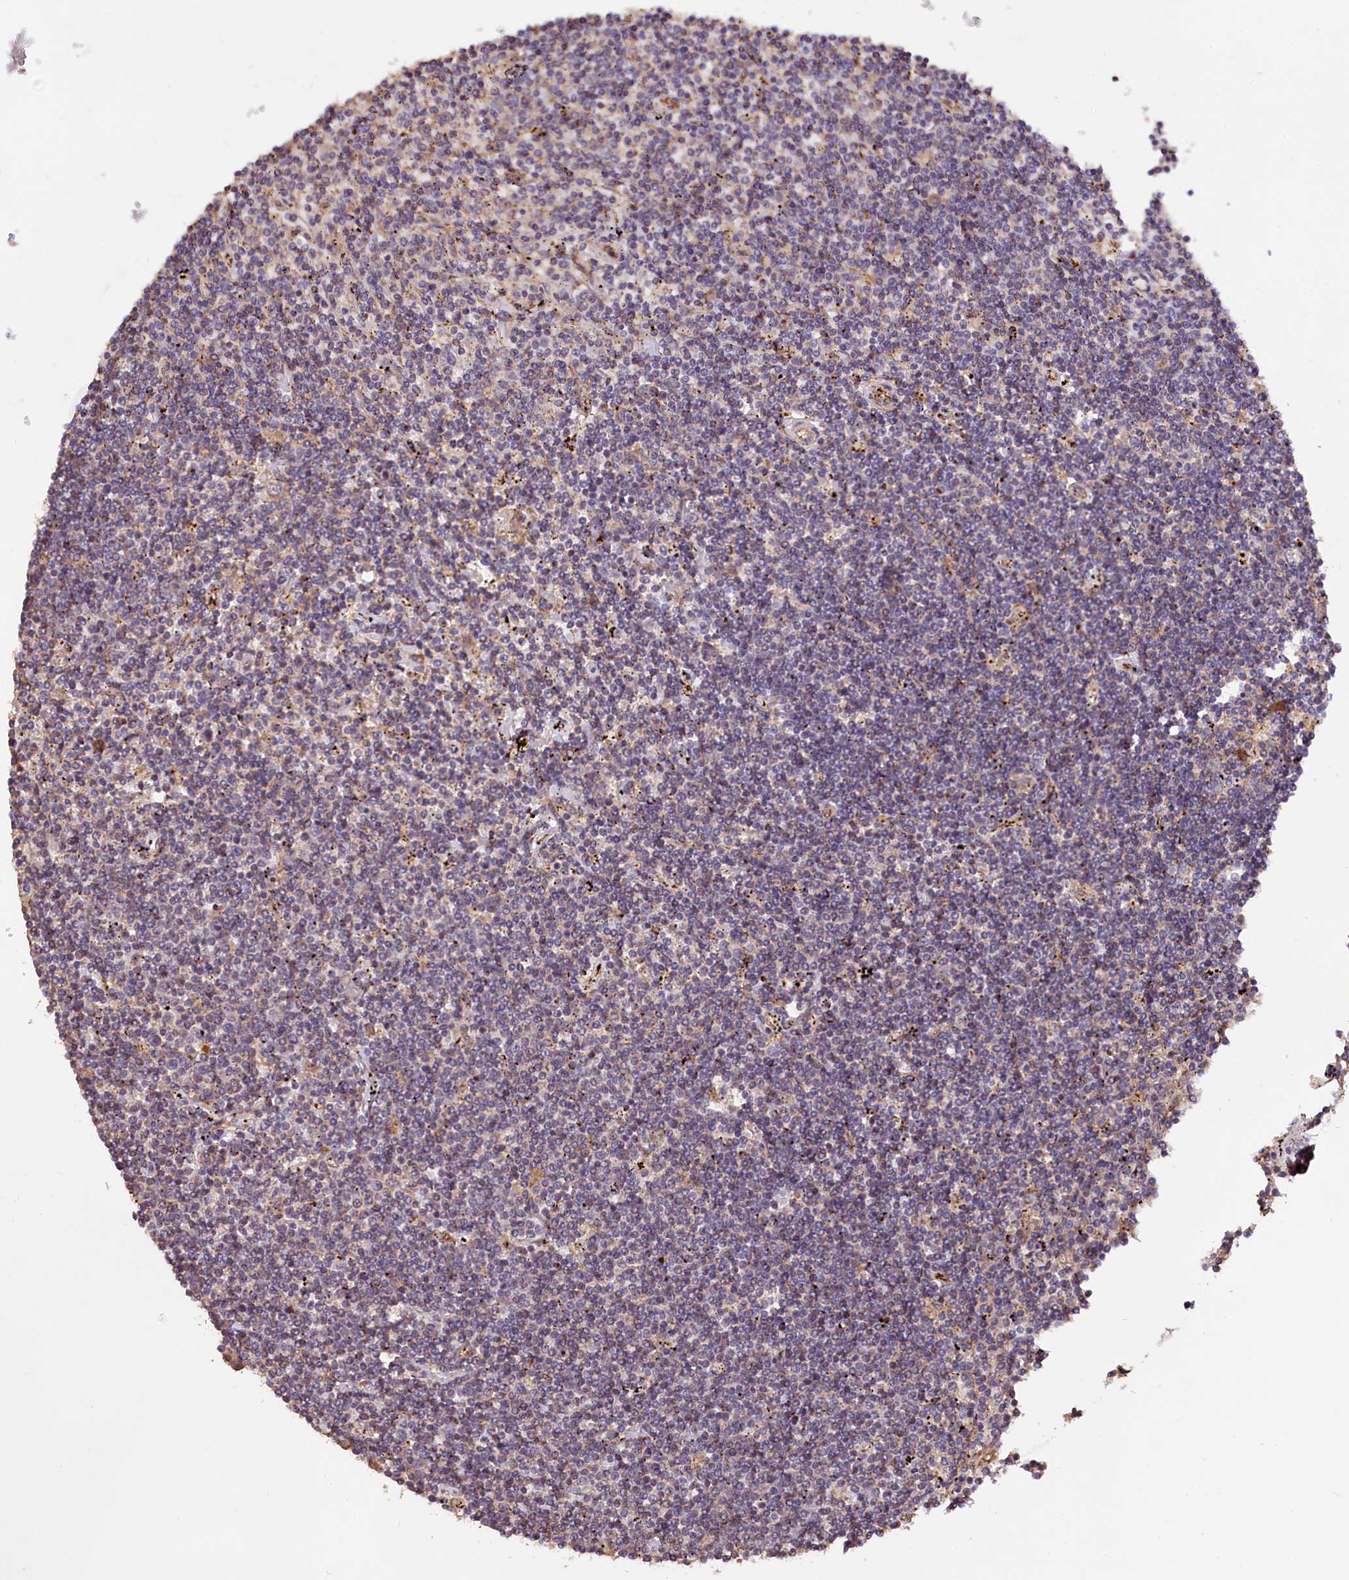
{"staining": {"intensity": "negative", "quantity": "none", "location": "none"}, "tissue": "lymphoma", "cell_type": "Tumor cells", "image_type": "cancer", "snomed": [{"axis": "morphology", "description": "Malignant lymphoma, non-Hodgkin's type, Low grade"}, {"axis": "topography", "description": "Spleen"}], "caption": "Lymphoma was stained to show a protein in brown. There is no significant staining in tumor cells.", "gene": "RASSF1", "patient": {"sex": "male", "age": 76}}